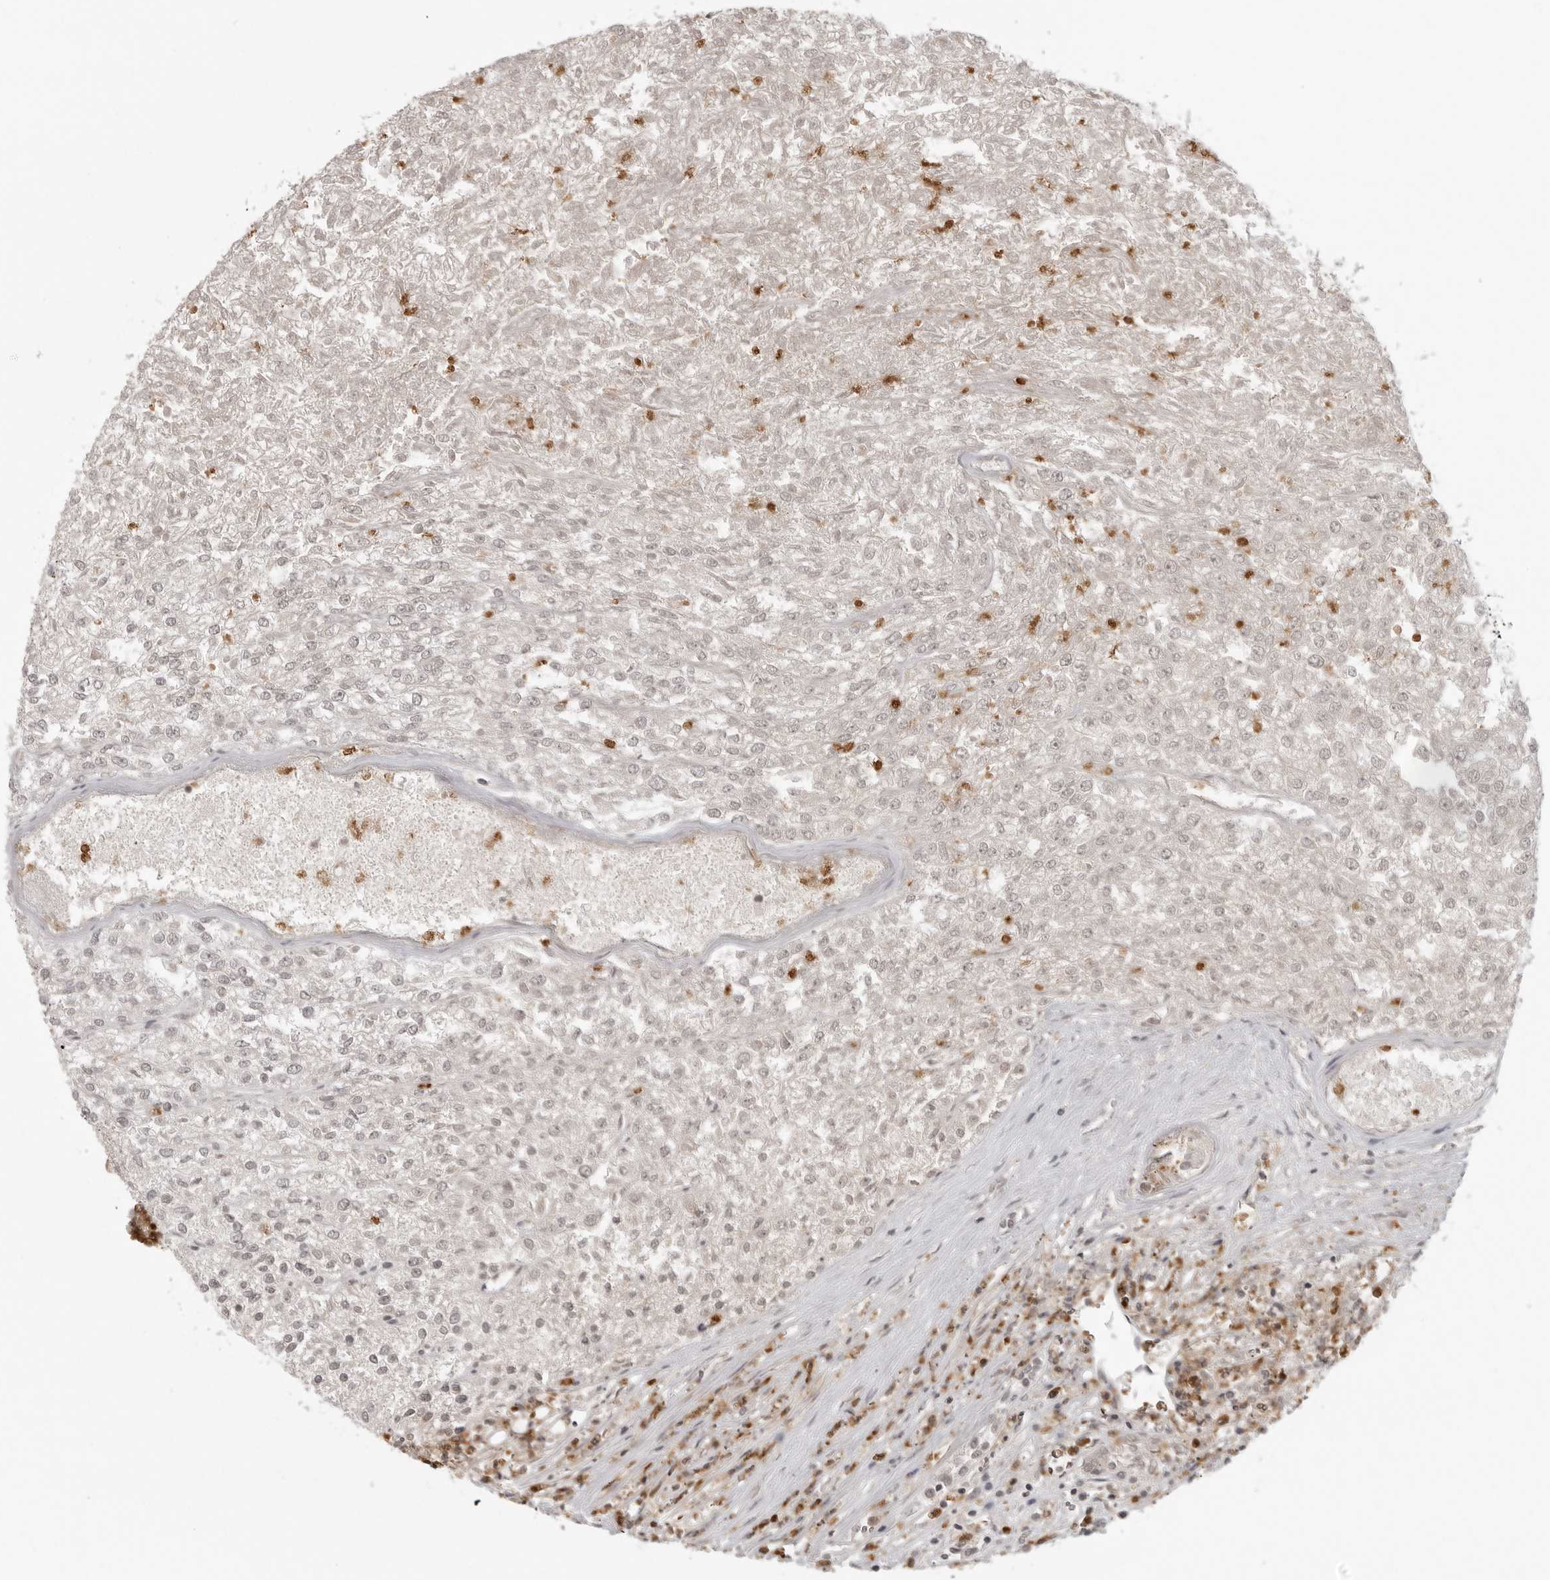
{"staining": {"intensity": "weak", "quantity": "<25%", "location": "nuclear"}, "tissue": "renal cancer", "cell_type": "Tumor cells", "image_type": "cancer", "snomed": [{"axis": "morphology", "description": "Adenocarcinoma, NOS"}, {"axis": "topography", "description": "Kidney"}], "caption": "This is an immunohistochemistry micrograph of human adenocarcinoma (renal). There is no staining in tumor cells.", "gene": "PEG3", "patient": {"sex": "female", "age": 54}}